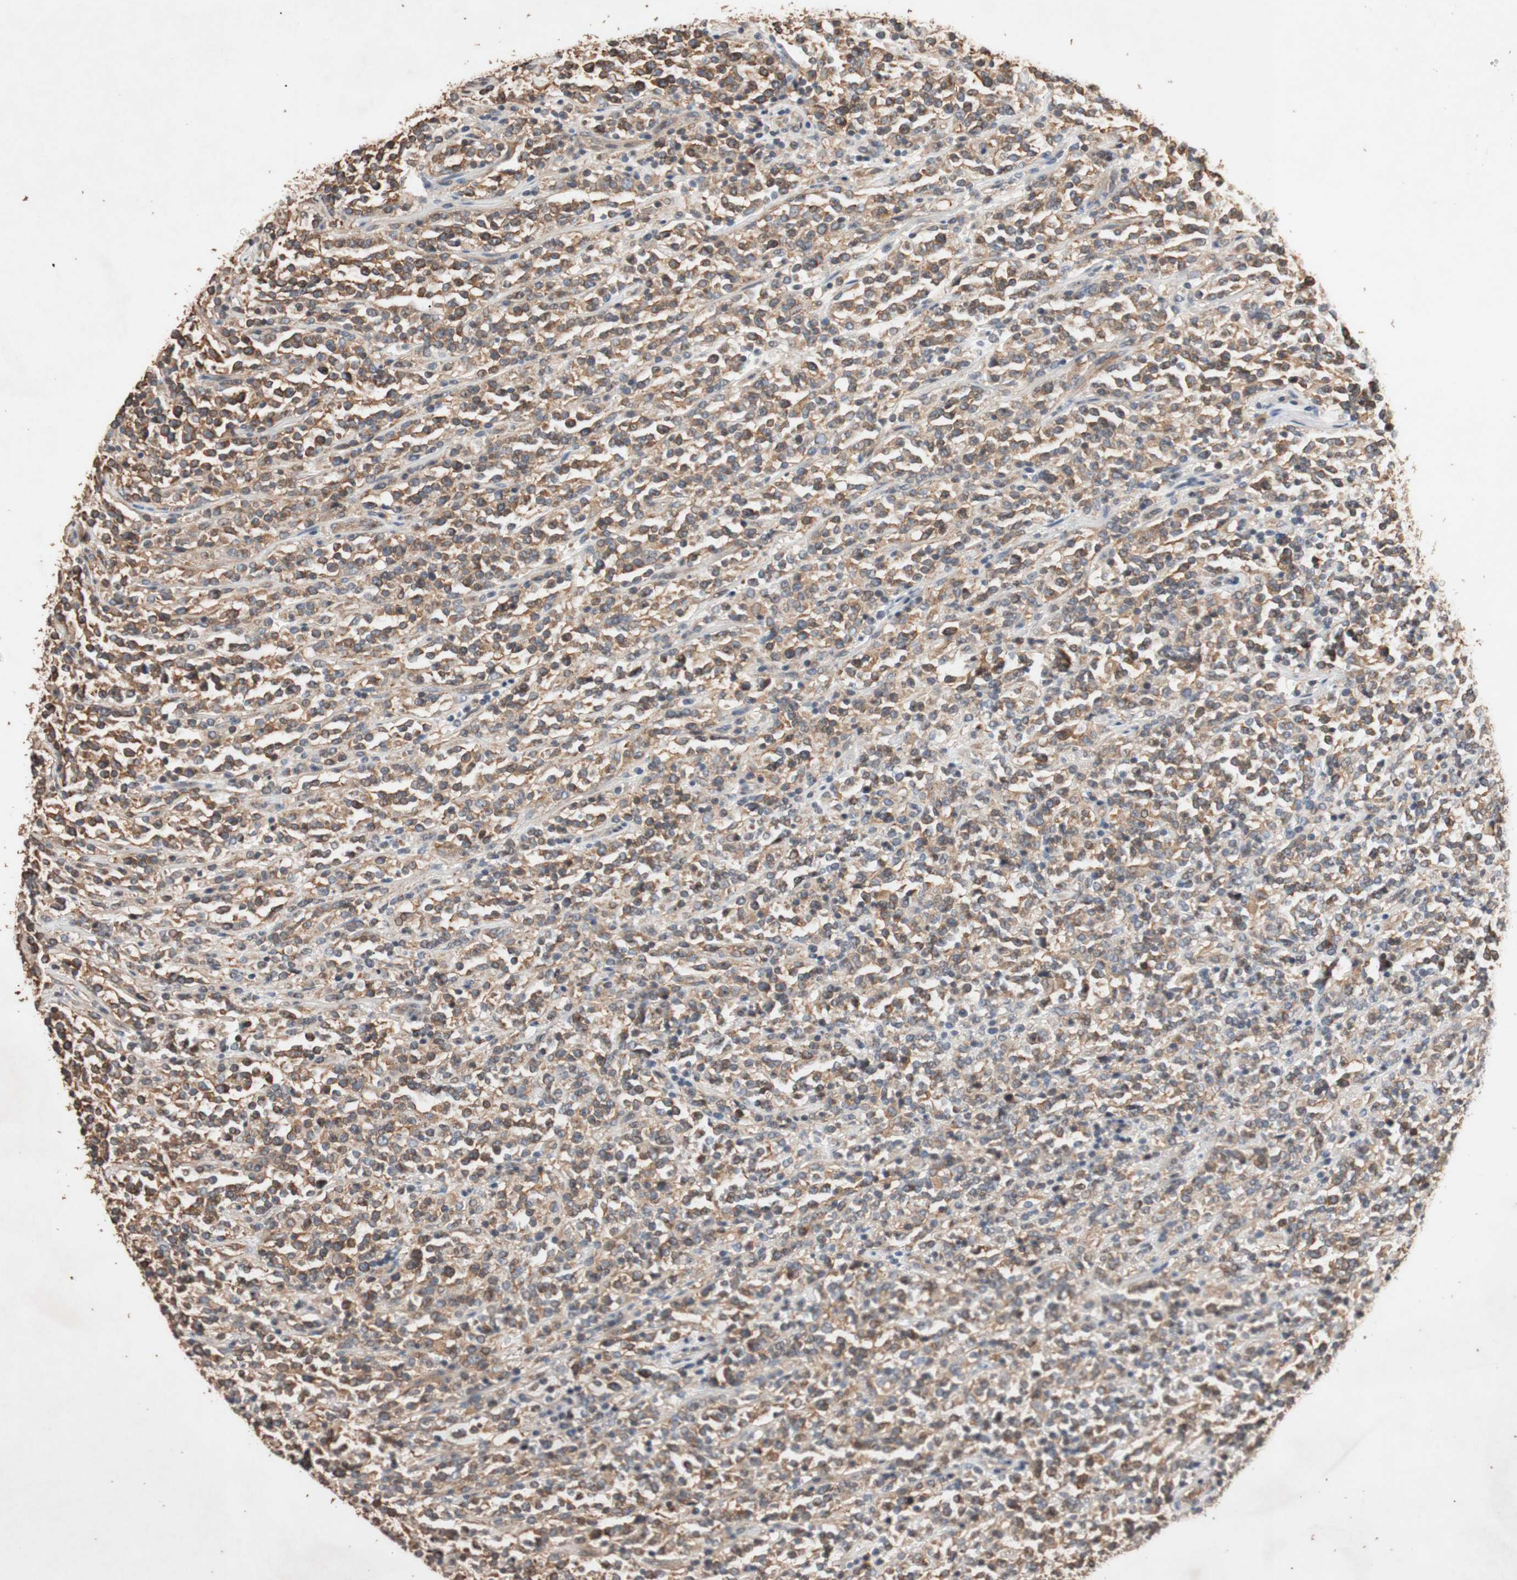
{"staining": {"intensity": "moderate", "quantity": "25%-75%", "location": "cytoplasmic/membranous"}, "tissue": "lymphoma", "cell_type": "Tumor cells", "image_type": "cancer", "snomed": [{"axis": "morphology", "description": "Malignant lymphoma, non-Hodgkin's type, High grade"}, {"axis": "topography", "description": "Soft tissue"}], "caption": "This is an image of immunohistochemistry staining of lymphoma, which shows moderate staining in the cytoplasmic/membranous of tumor cells.", "gene": "TUBB", "patient": {"sex": "male", "age": 18}}